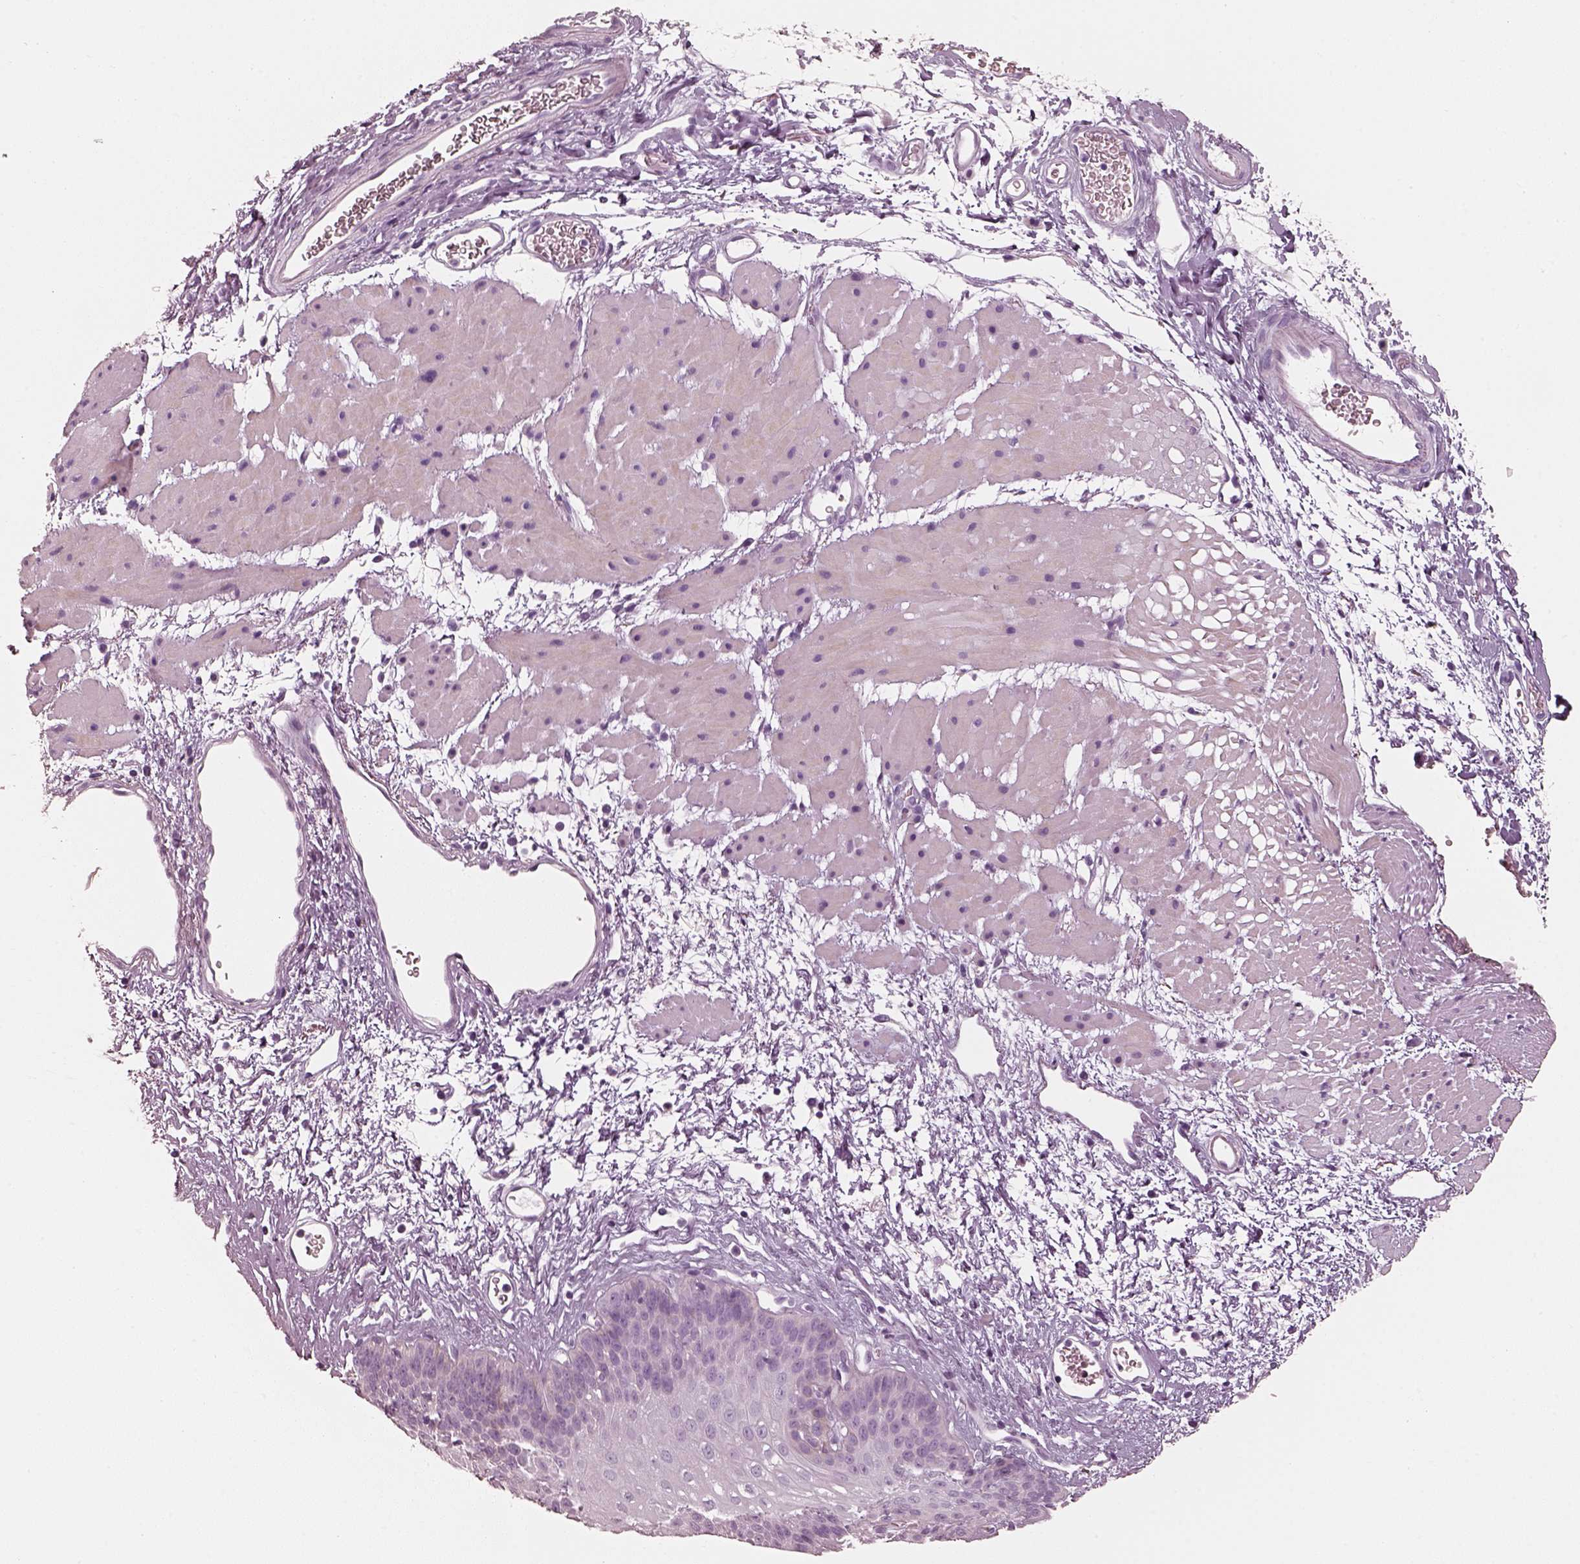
{"staining": {"intensity": "negative", "quantity": "none", "location": "none"}, "tissue": "esophagus", "cell_type": "Squamous epithelial cells", "image_type": "normal", "snomed": [{"axis": "morphology", "description": "Normal tissue, NOS"}, {"axis": "topography", "description": "Esophagus"}], "caption": "Squamous epithelial cells are negative for protein expression in benign human esophagus. (DAB (3,3'-diaminobenzidine) immunohistochemistry (IHC) visualized using brightfield microscopy, high magnification).", "gene": "R3HDML", "patient": {"sex": "female", "age": 62}}